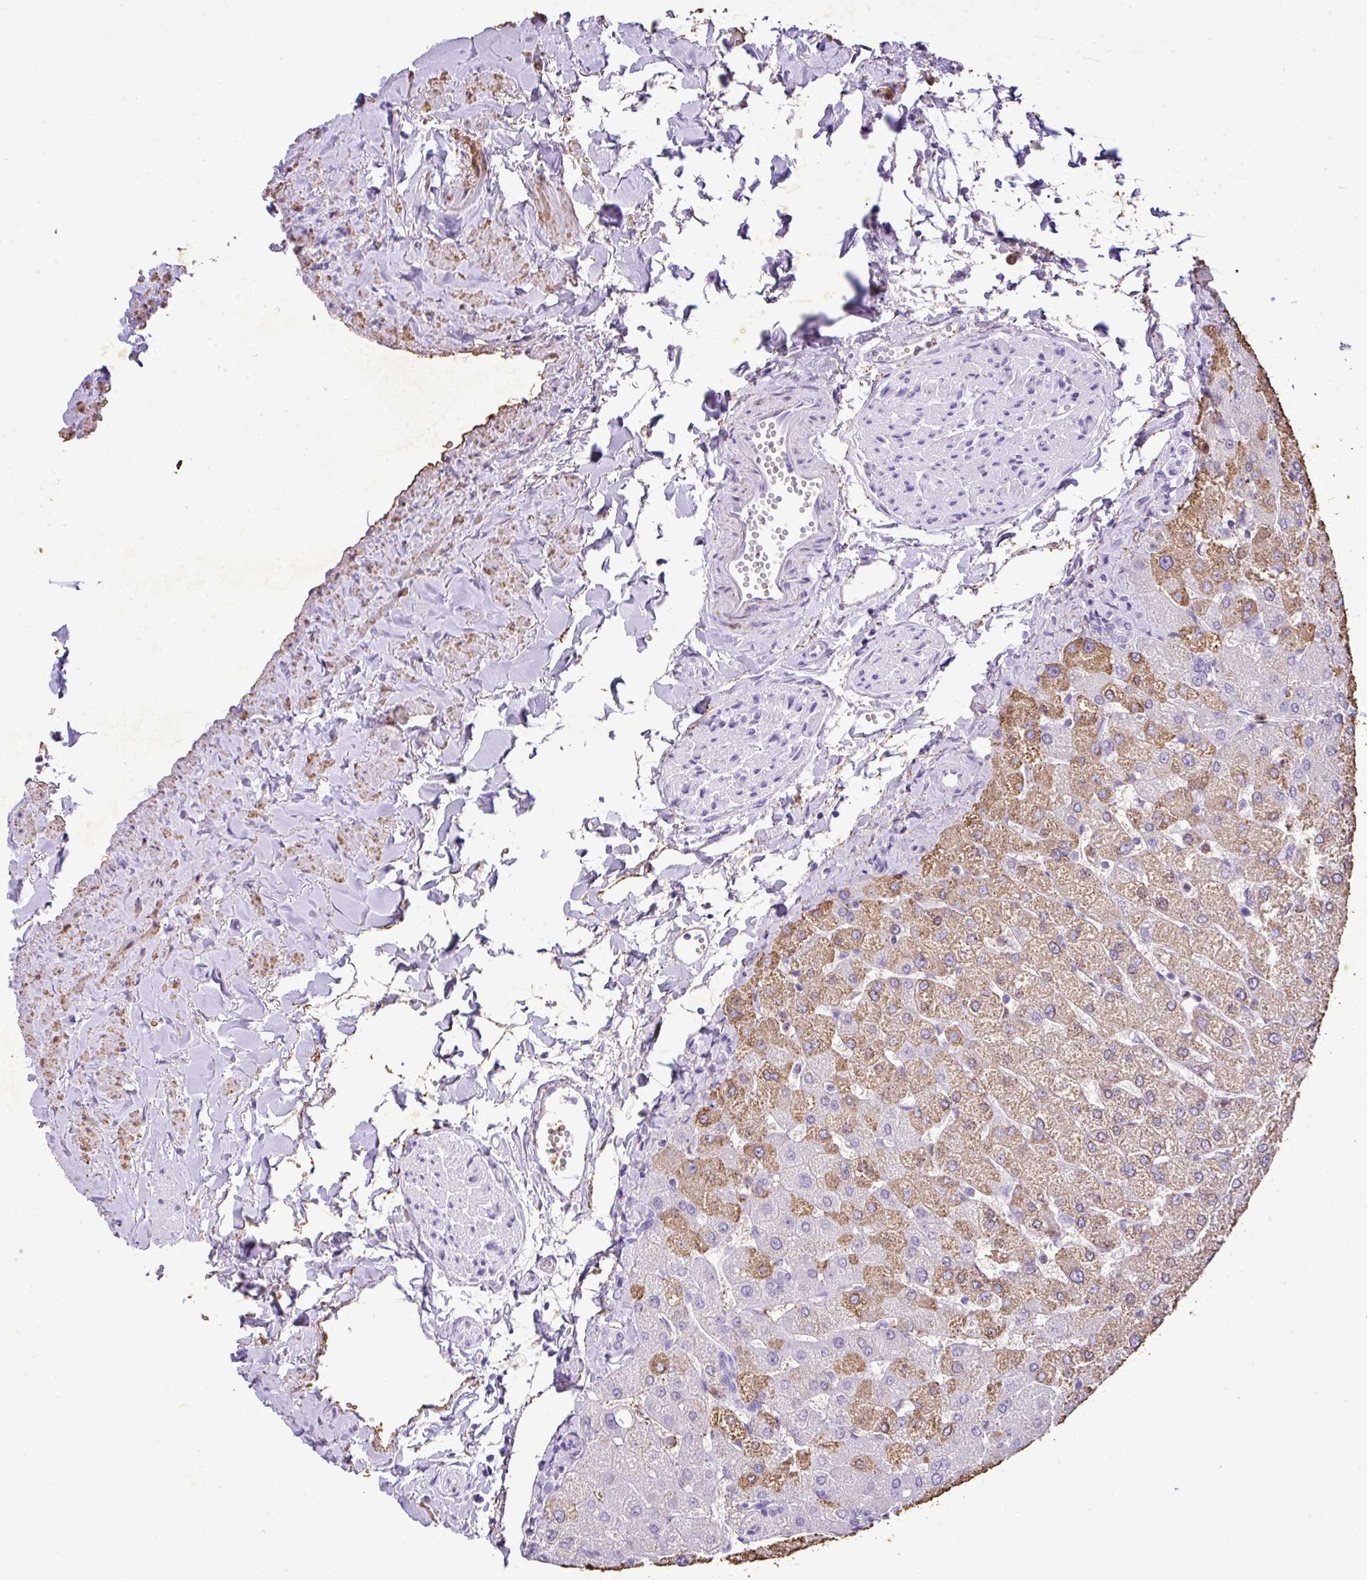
{"staining": {"intensity": "negative", "quantity": "none", "location": "none"}, "tissue": "liver", "cell_type": "Cholangiocytes", "image_type": "normal", "snomed": [{"axis": "morphology", "description": "Normal tissue, NOS"}, {"axis": "topography", "description": "Liver"}], "caption": "This is a micrograph of immunohistochemistry staining of benign liver, which shows no positivity in cholangiocytes. (Brightfield microscopy of DAB (3,3'-diaminobenzidine) immunohistochemistry at high magnification).", "gene": "KCNJ11", "patient": {"sex": "female", "age": 54}}